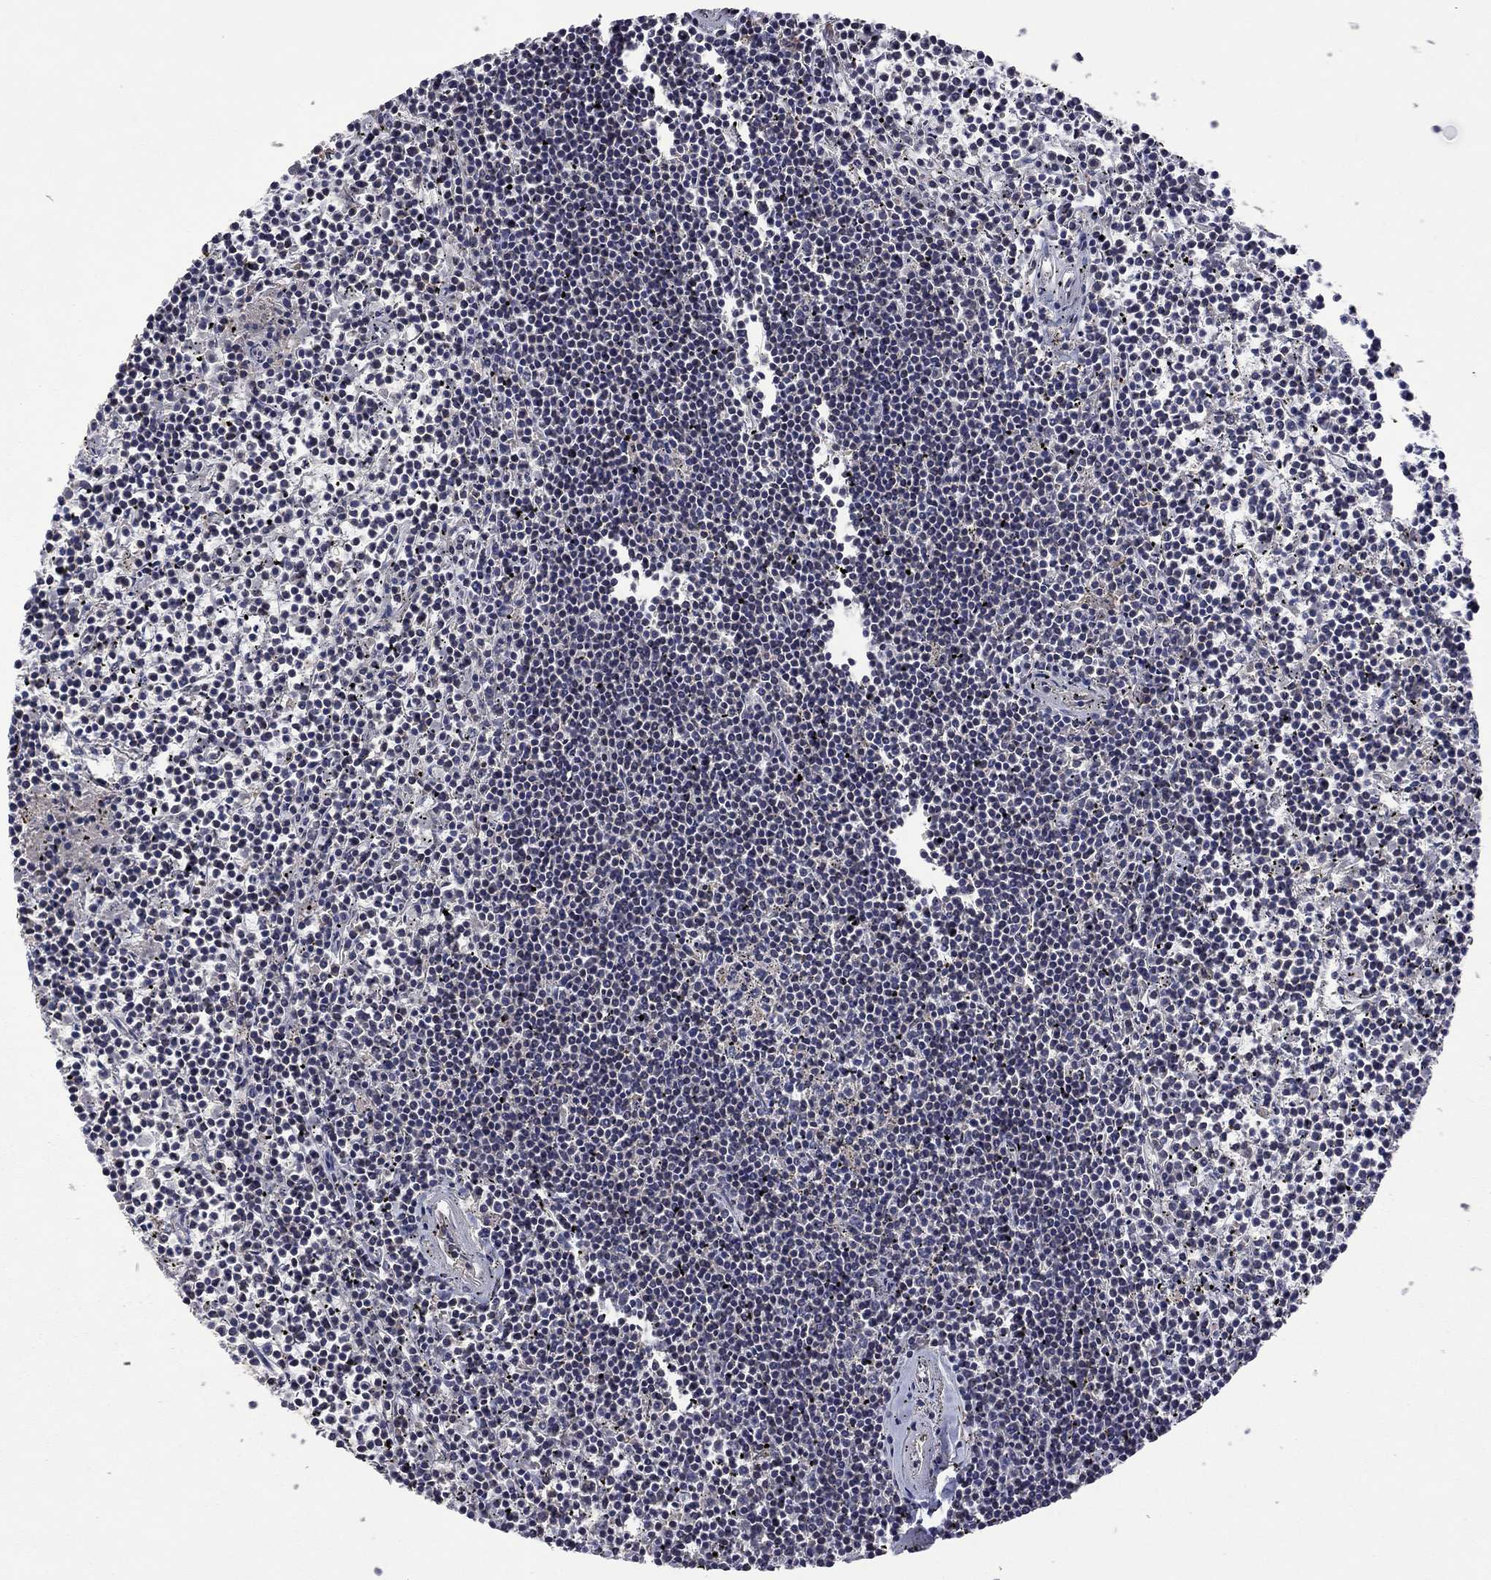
{"staining": {"intensity": "negative", "quantity": "none", "location": "none"}, "tissue": "lymphoma", "cell_type": "Tumor cells", "image_type": "cancer", "snomed": [{"axis": "morphology", "description": "Malignant lymphoma, non-Hodgkin's type, Low grade"}, {"axis": "topography", "description": "Spleen"}], "caption": "Immunohistochemistry image of neoplastic tissue: malignant lymphoma, non-Hodgkin's type (low-grade) stained with DAB (3,3'-diaminobenzidine) reveals no significant protein positivity in tumor cells.", "gene": "TSNARE1", "patient": {"sex": "female", "age": 19}}